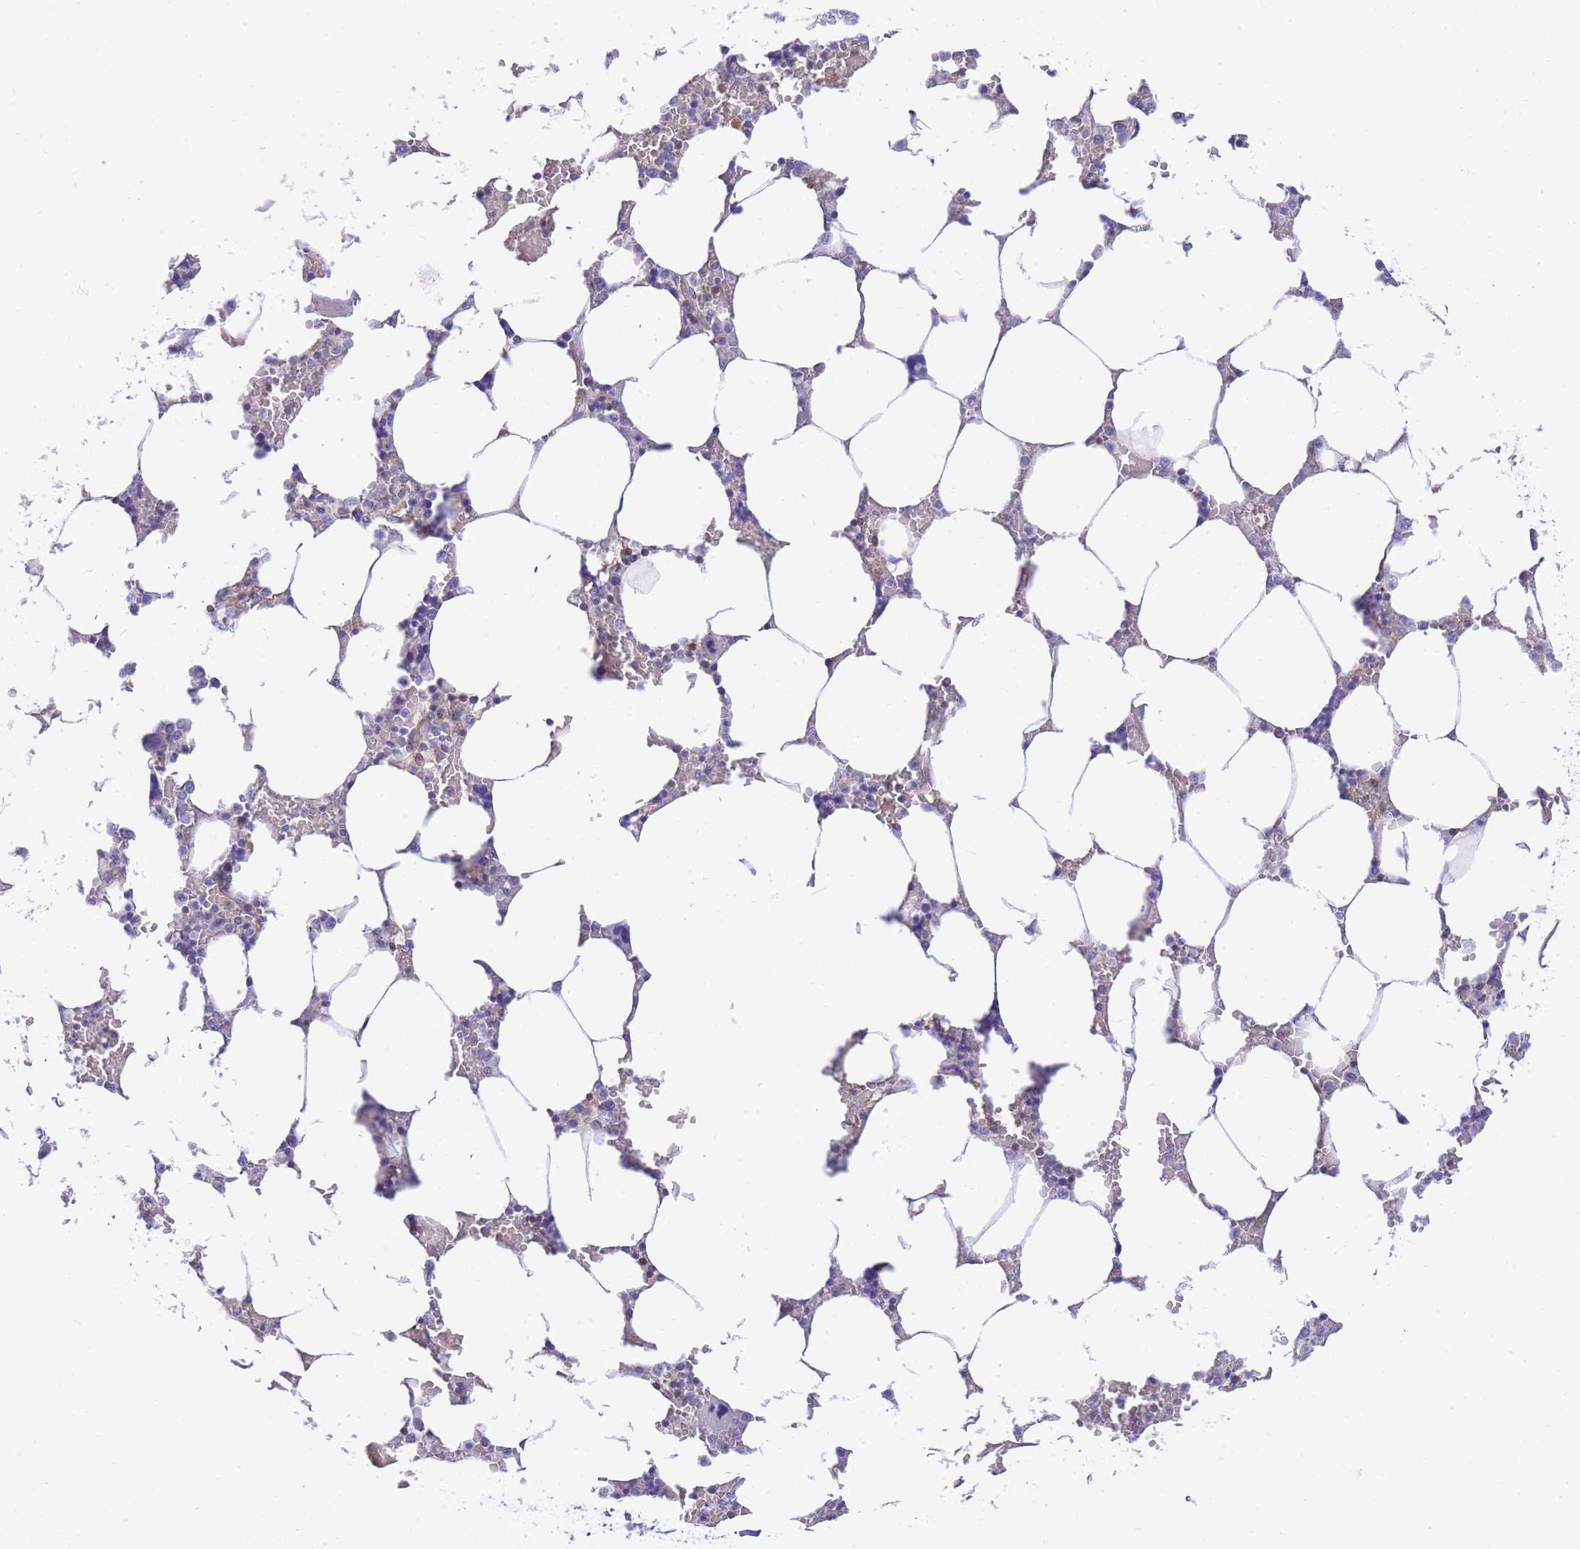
{"staining": {"intensity": "negative", "quantity": "none", "location": "none"}, "tissue": "bone marrow", "cell_type": "Hematopoietic cells", "image_type": "normal", "snomed": [{"axis": "morphology", "description": "Normal tissue, NOS"}, {"axis": "topography", "description": "Bone marrow"}], "caption": "Bone marrow was stained to show a protein in brown. There is no significant expression in hematopoietic cells. (DAB (3,3'-diaminobenzidine) immunohistochemistry (IHC), high magnification).", "gene": "FBN3", "patient": {"sex": "male", "age": 64}}